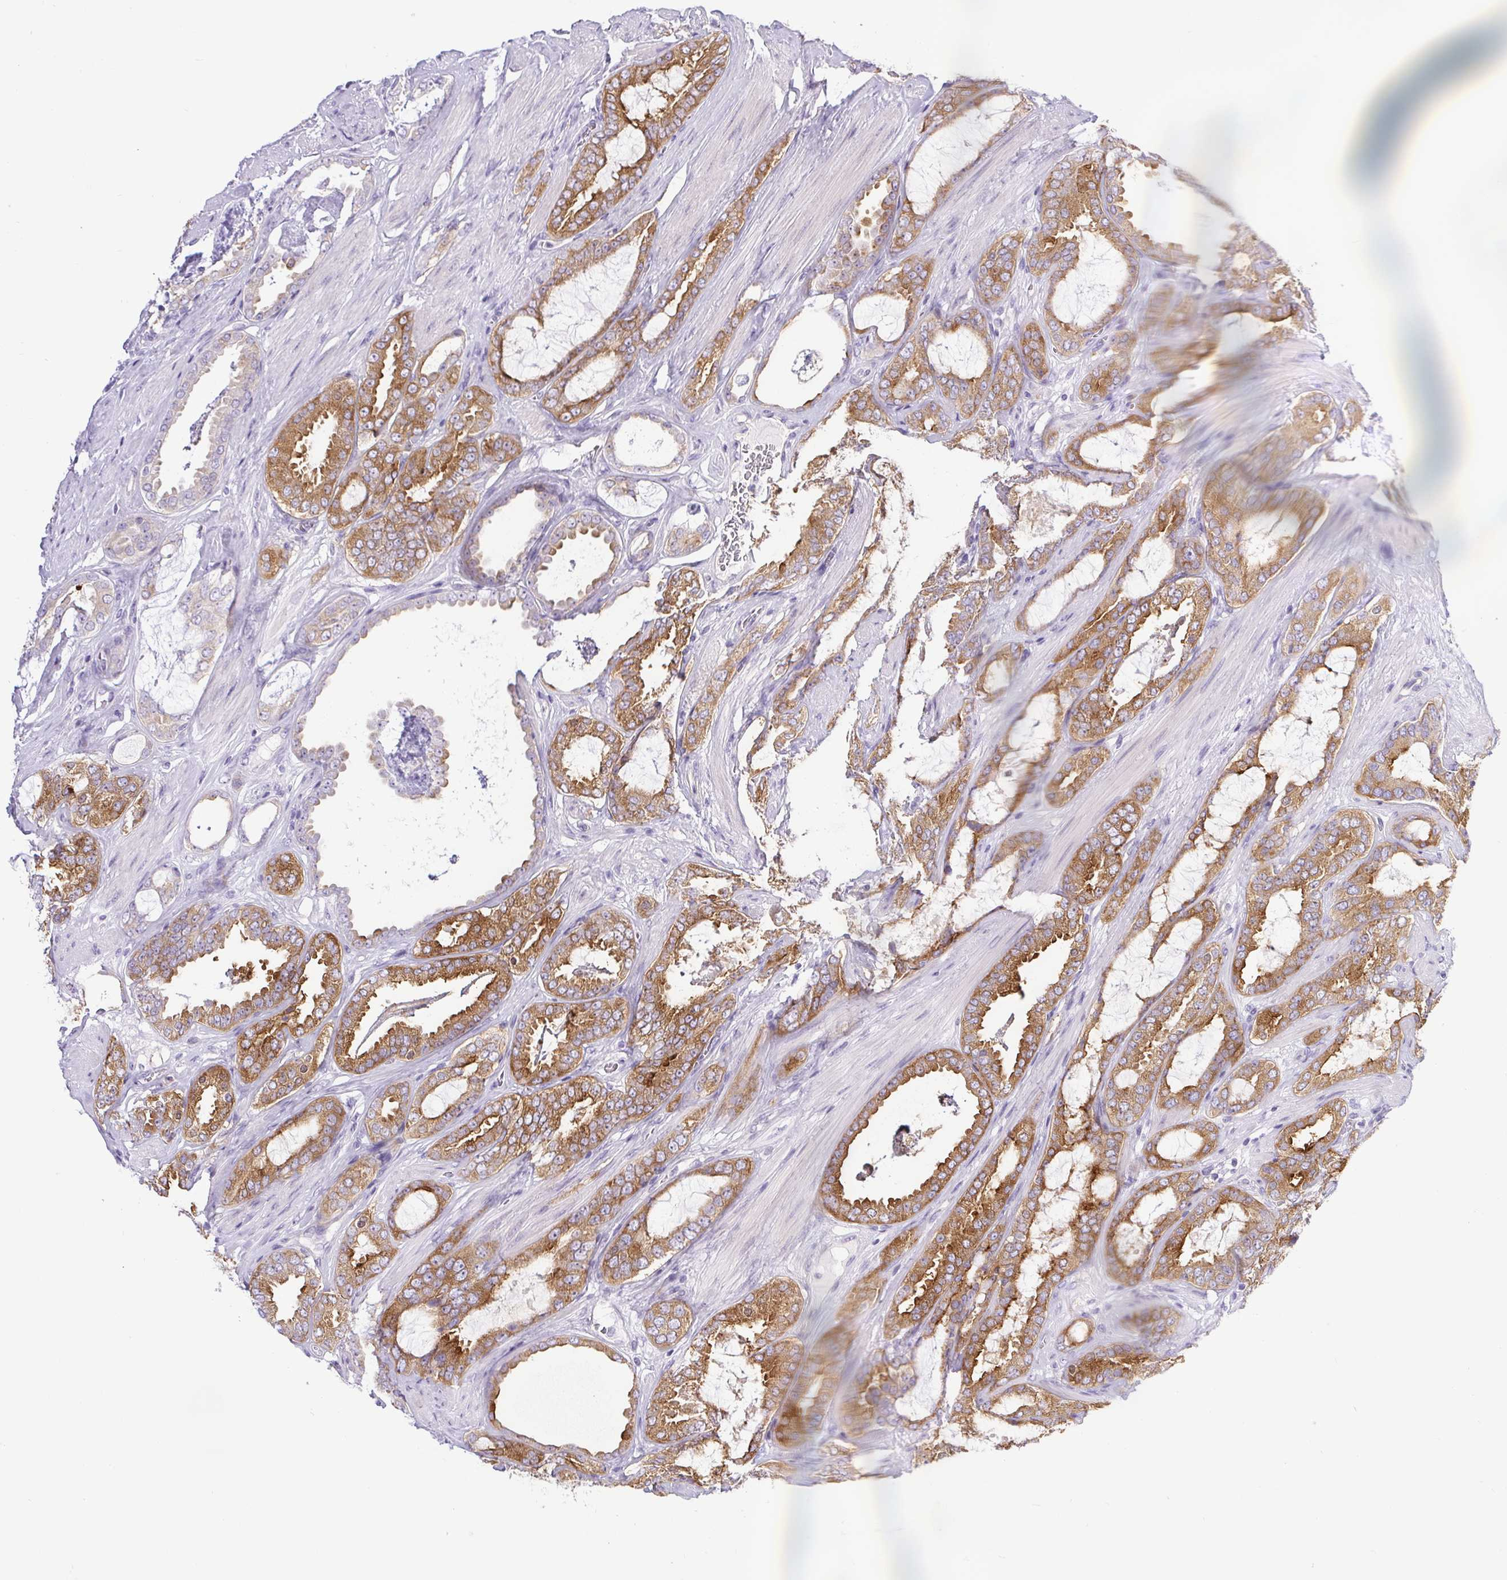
{"staining": {"intensity": "moderate", "quantity": ">75%", "location": "nuclear"}, "tissue": "prostate cancer", "cell_type": "Tumor cells", "image_type": "cancer", "snomed": [{"axis": "morphology", "description": "Adenocarcinoma, High grade"}, {"axis": "topography", "description": "Prostate"}], "caption": "Prostate high-grade adenocarcinoma tissue exhibits moderate nuclear expression in approximately >75% of tumor cells, visualized by immunohistochemistry. The protein of interest is shown in brown color, while the nuclei are stained blue.", "gene": "BCAS1", "patient": {"sex": "male", "age": 63}}